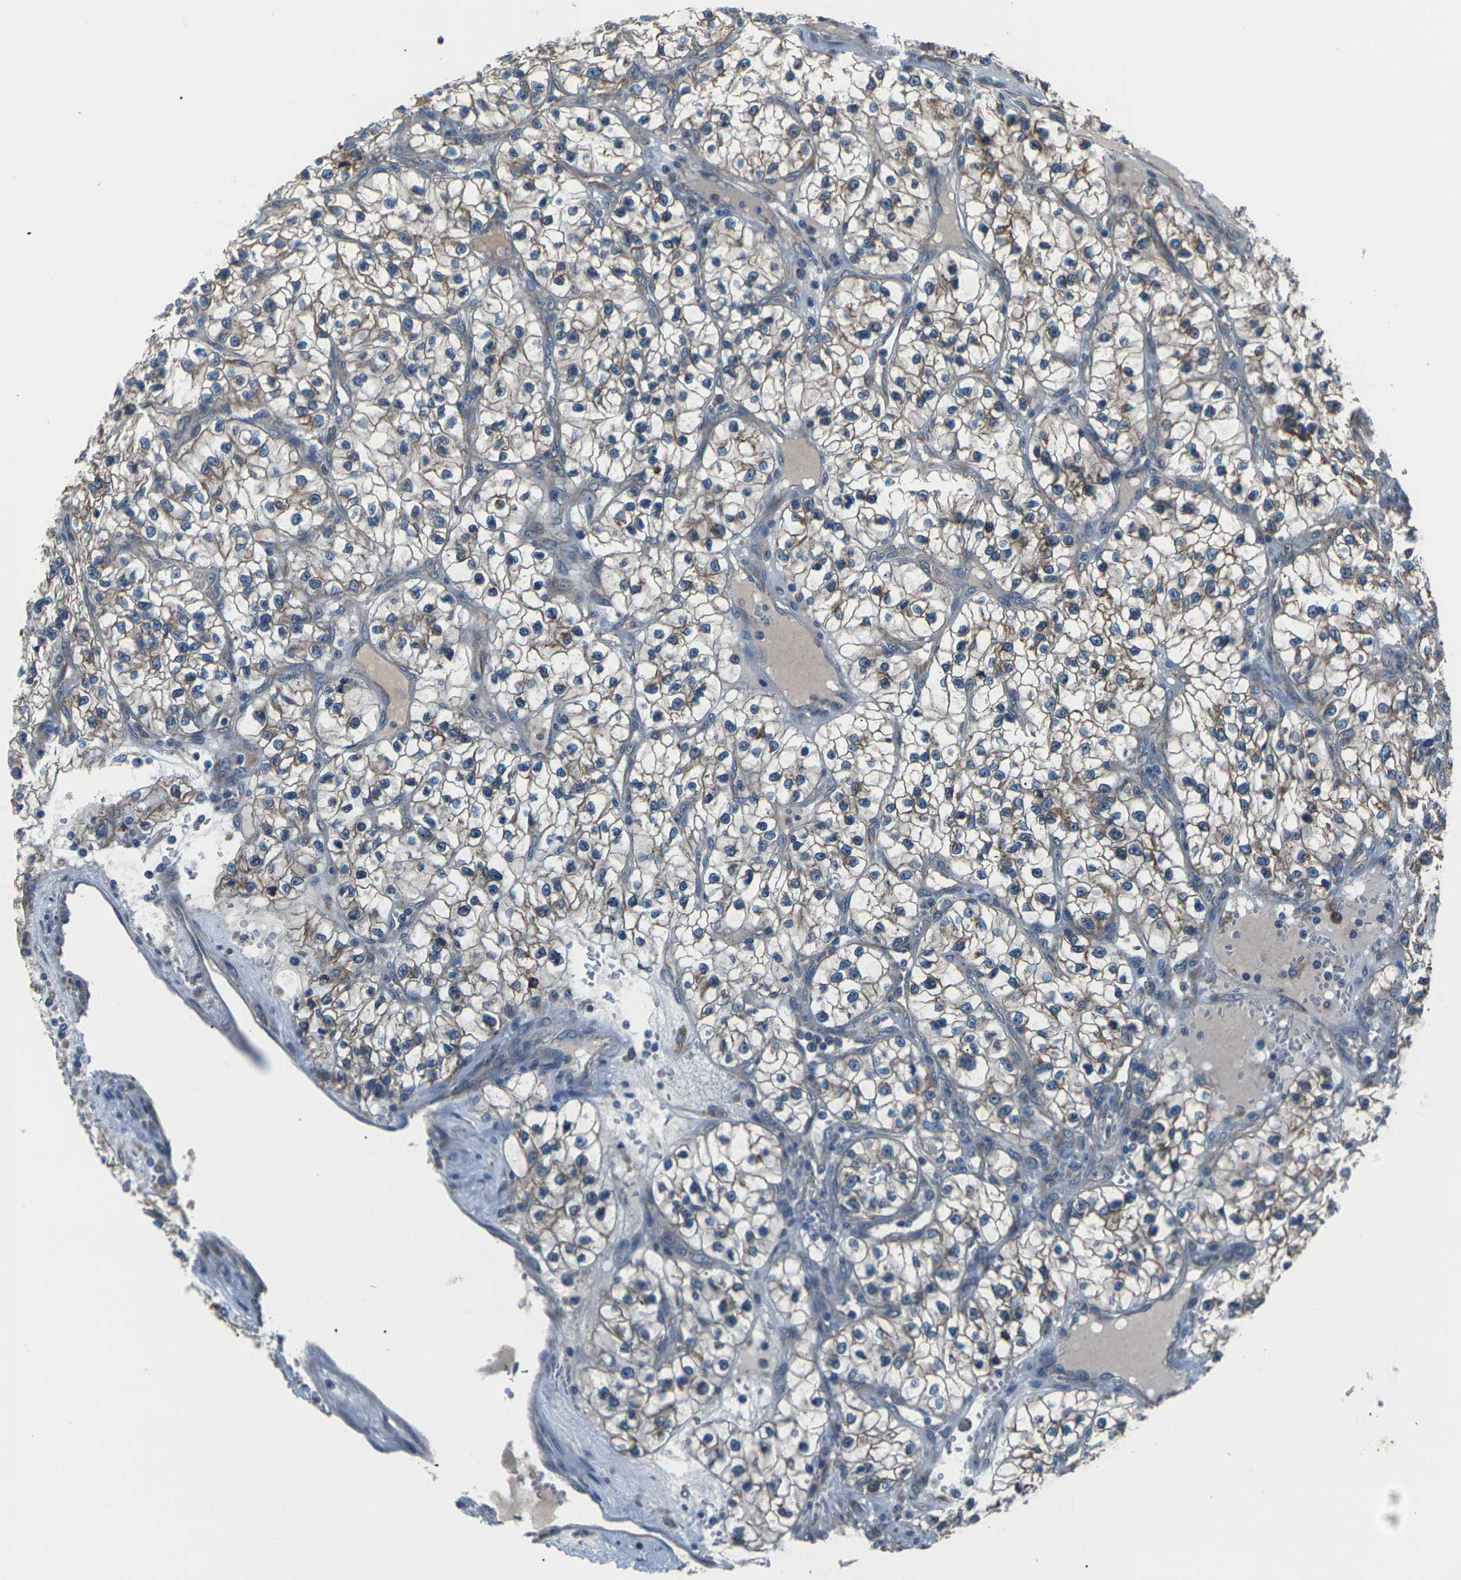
{"staining": {"intensity": "moderate", "quantity": ">75%", "location": "cytoplasmic/membranous"}, "tissue": "renal cancer", "cell_type": "Tumor cells", "image_type": "cancer", "snomed": [{"axis": "morphology", "description": "Adenocarcinoma, NOS"}, {"axis": "topography", "description": "Kidney"}], "caption": "Immunohistochemistry staining of adenocarcinoma (renal), which displays medium levels of moderate cytoplasmic/membranous positivity in approximately >75% of tumor cells indicating moderate cytoplasmic/membranous protein positivity. The staining was performed using DAB (3,3'-diaminobenzidine) (brown) for protein detection and nuclei were counterstained in hematoxylin (blue).", "gene": "GABRP", "patient": {"sex": "female", "age": 57}}